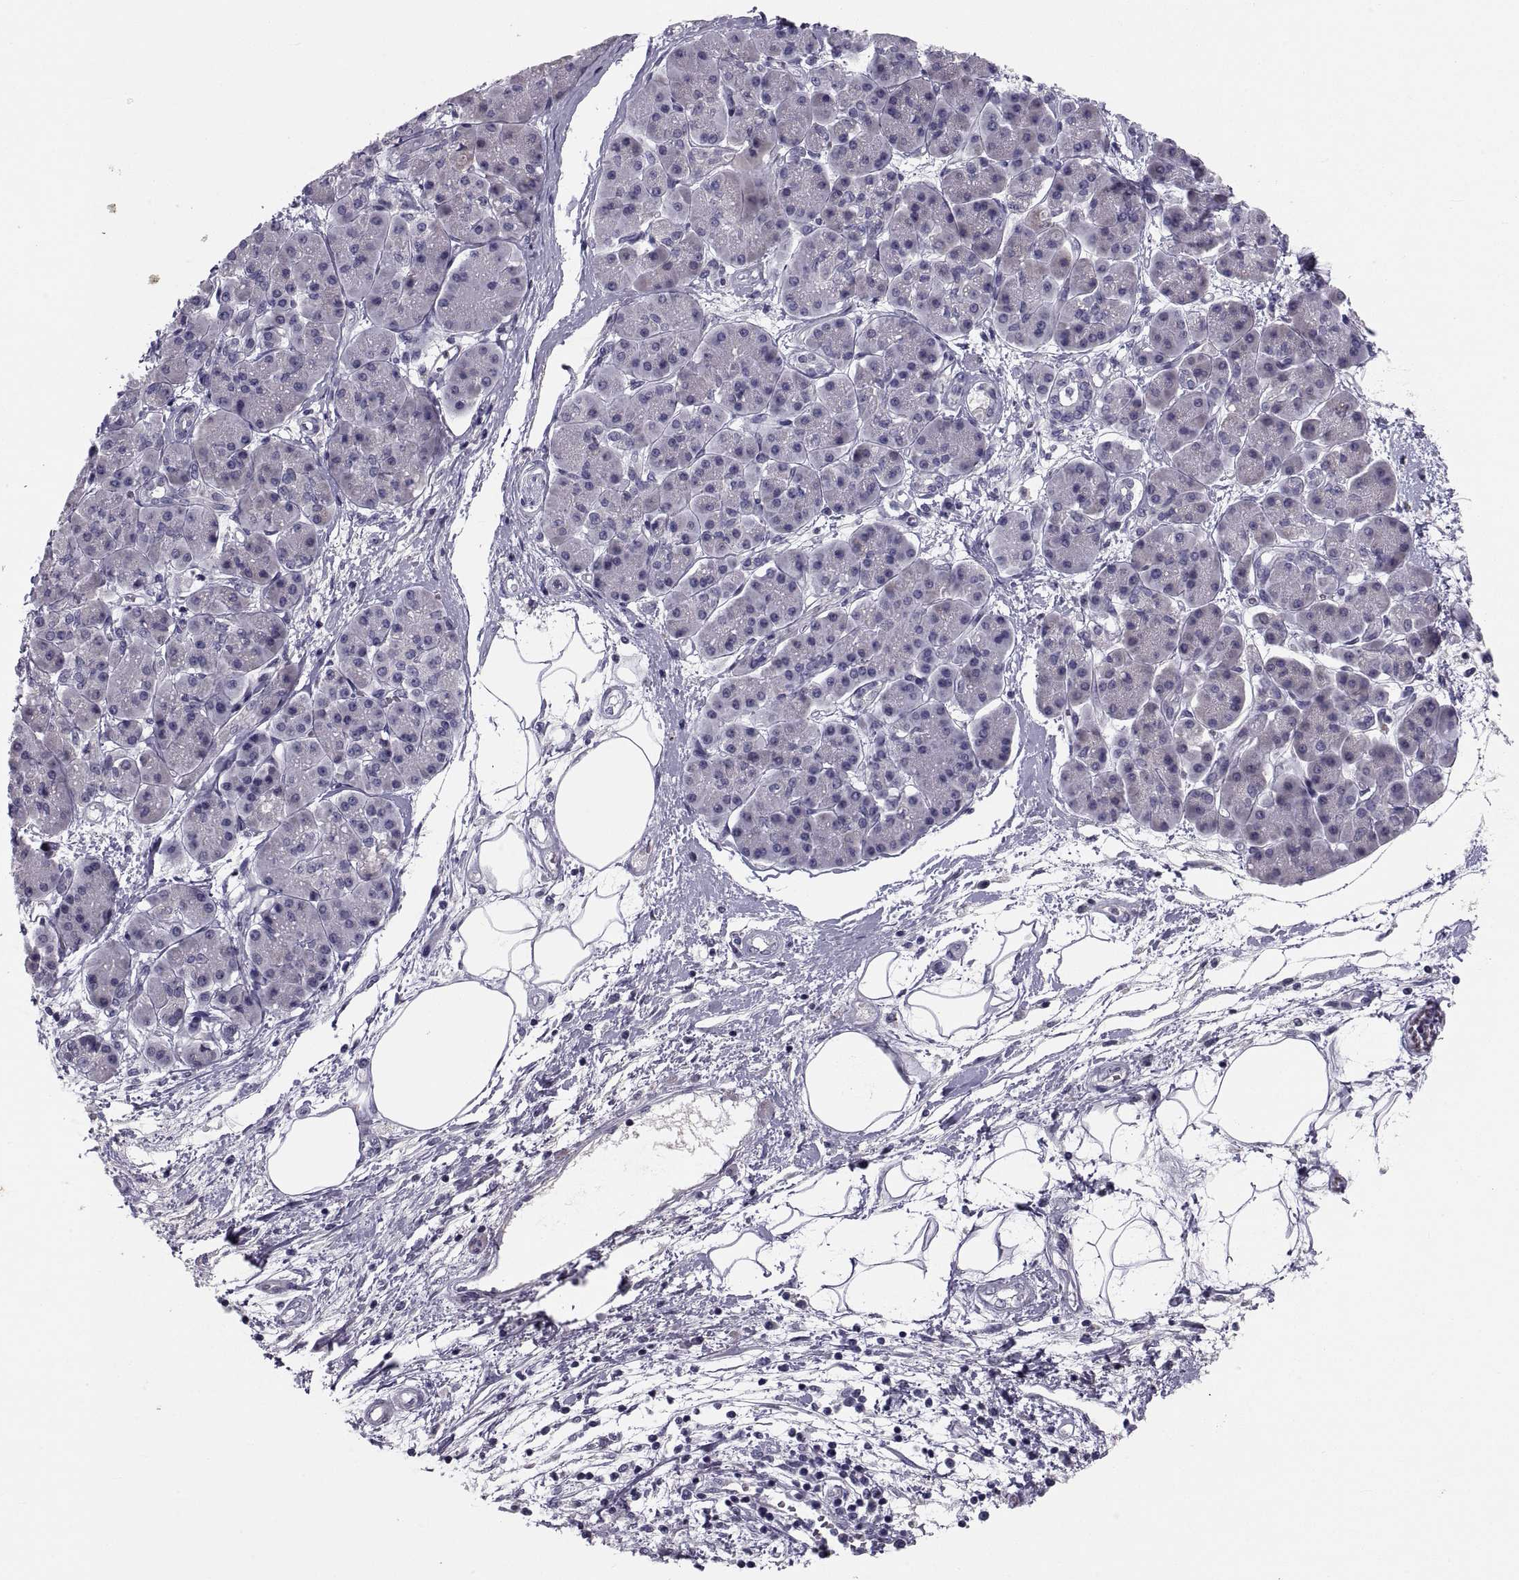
{"staining": {"intensity": "negative", "quantity": "none", "location": "none"}, "tissue": "pancreatic cancer", "cell_type": "Tumor cells", "image_type": "cancer", "snomed": [{"axis": "morphology", "description": "Adenocarcinoma, NOS"}, {"axis": "topography", "description": "Pancreas"}], "caption": "DAB (3,3'-diaminobenzidine) immunohistochemical staining of human pancreatic cancer (adenocarcinoma) shows no significant staining in tumor cells.", "gene": "PDZRN4", "patient": {"sex": "female", "age": 73}}